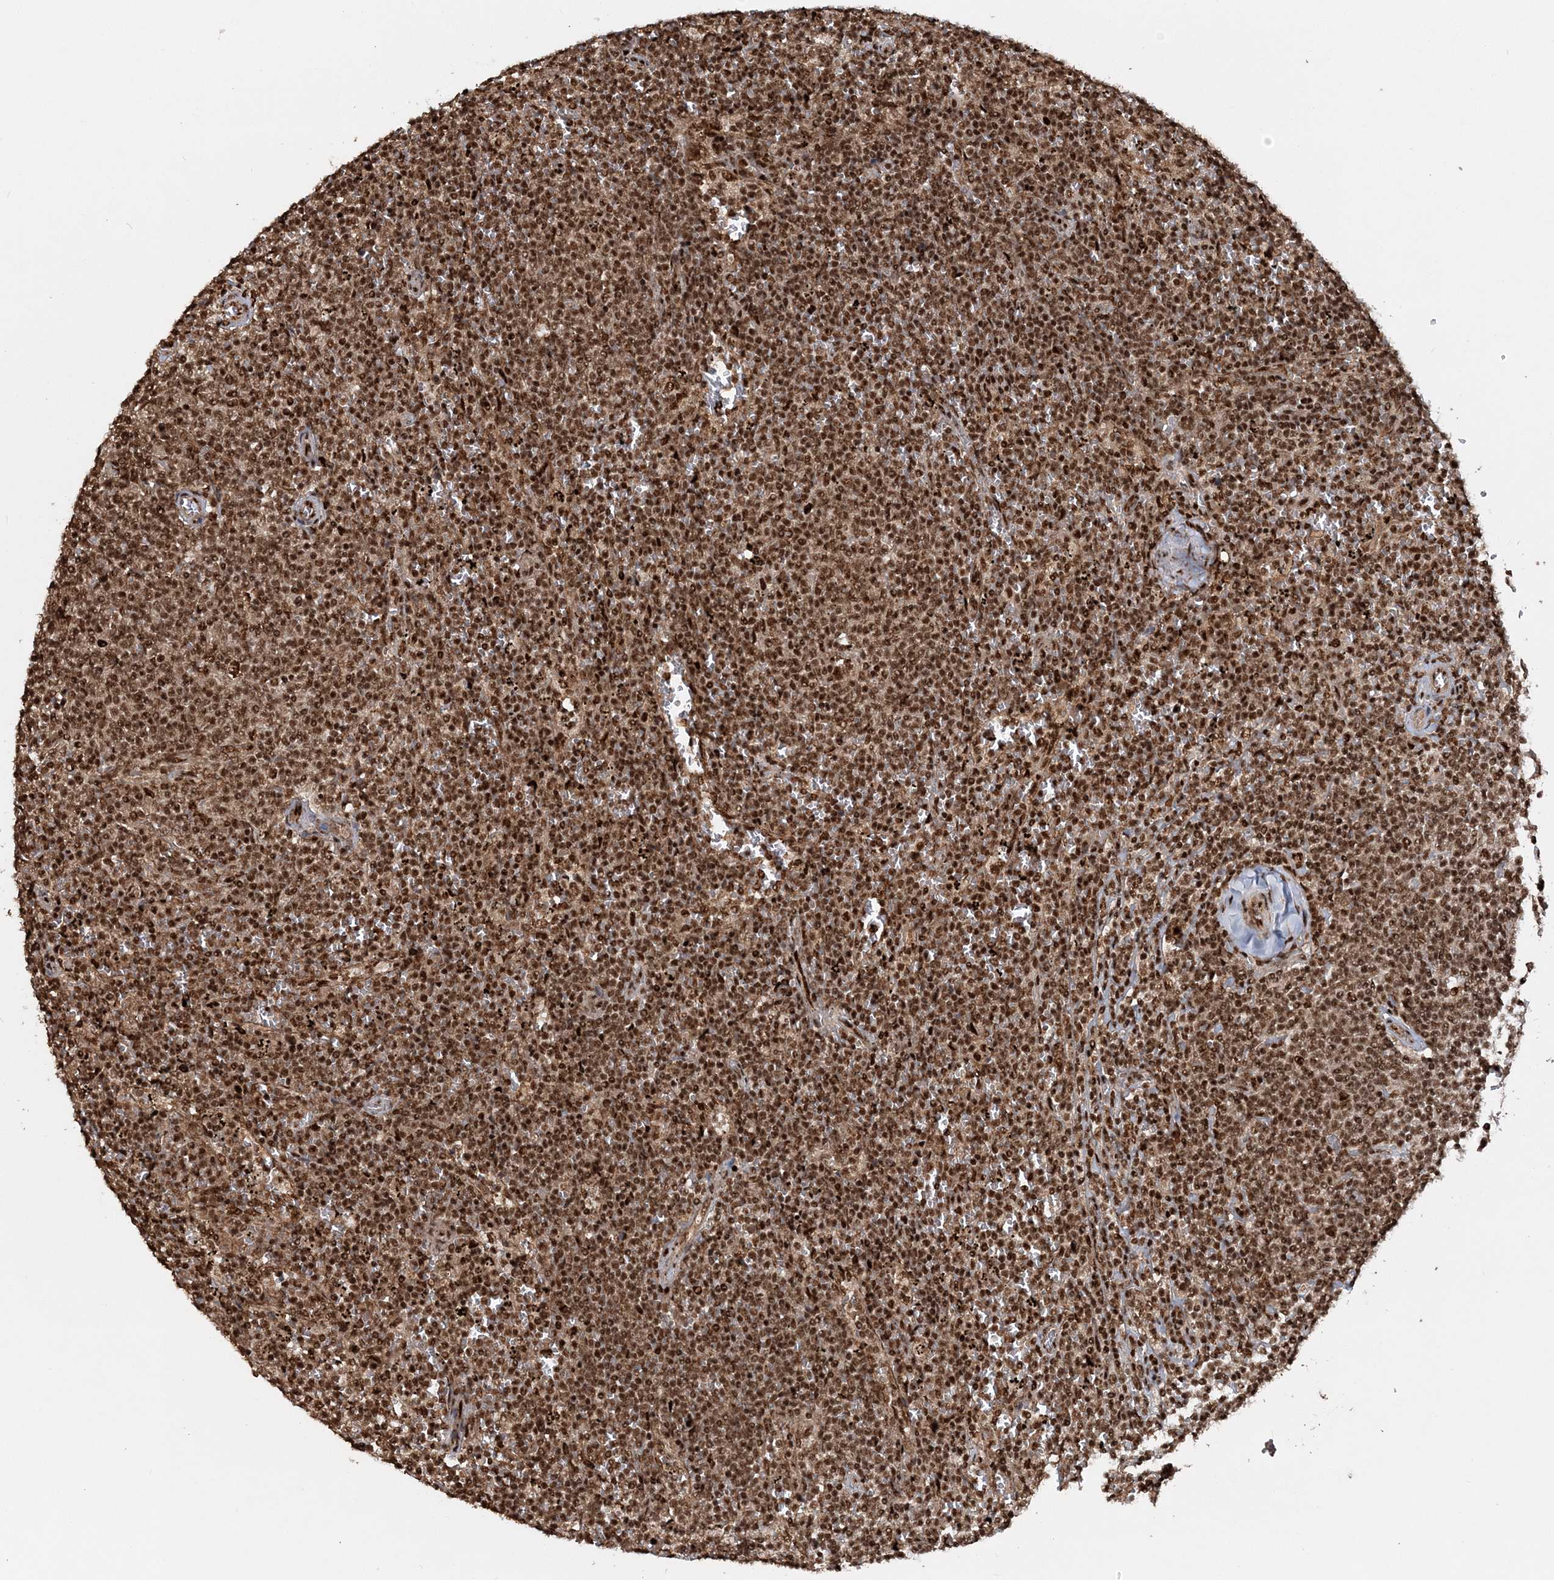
{"staining": {"intensity": "strong", "quantity": ">75%", "location": "cytoplasmic/membranous,nuclear"}, "tissue": "lymphoma", "cell_type": "Tumor cells", "image_type": "cancer", "snomed": [{"axis": "morphology", "description": "Malignant lymphoma, non-Hodgkin's type, Low grade"}, {"axis": "topography", "description": "Spleen"}], "caption": "About >75% of tumor cells in lymphoma exhibit strong cytoplasmic/membranous and nuclear protein expression as visualized by brown immunohistochemical staining.", "gene": "EXOSC8", "patient": {"sex": "female", "age": 50}}